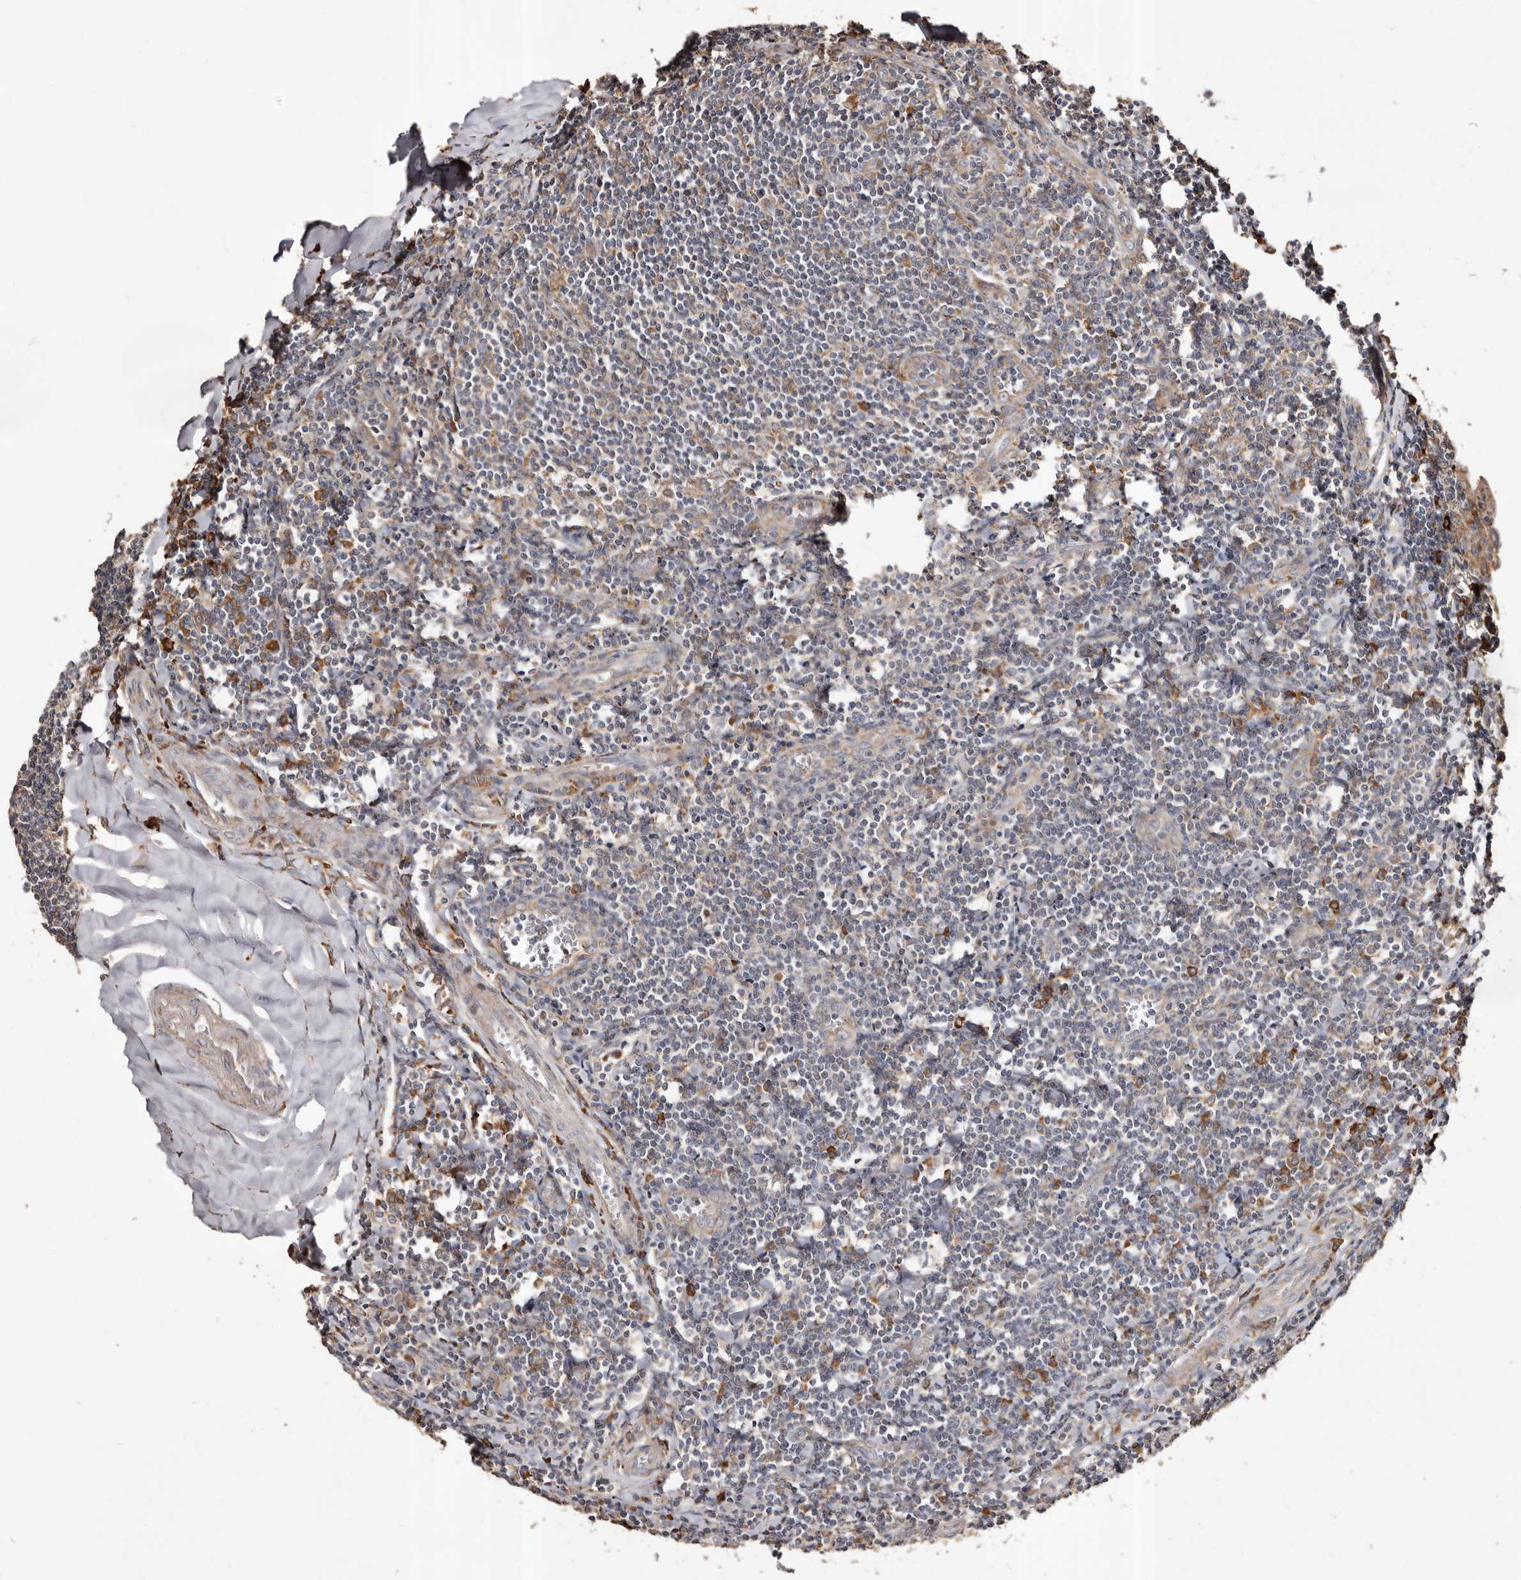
{"staining": {"intensity": "strong", "quantity": "<25%", "location": "cytoplasmic/membranous"}, "tissue": "tonsil", "cell_type": "Germinal center cells", "image_type": "normal", "snomed": [{"axis": "morphology", "description": "Normal tissue, NOS"}, {"axis": "topography", "description": "Tonsil"}], "caption": "Tonsil stained for a protein demonstrates strong cytoplasmic/membranous positivity in germinal center cells. Ihc stains the protein in brown and the nuclei are stained blue.", "gene": "STEAP2", "patient": {"sex": "male", "age": 27}}